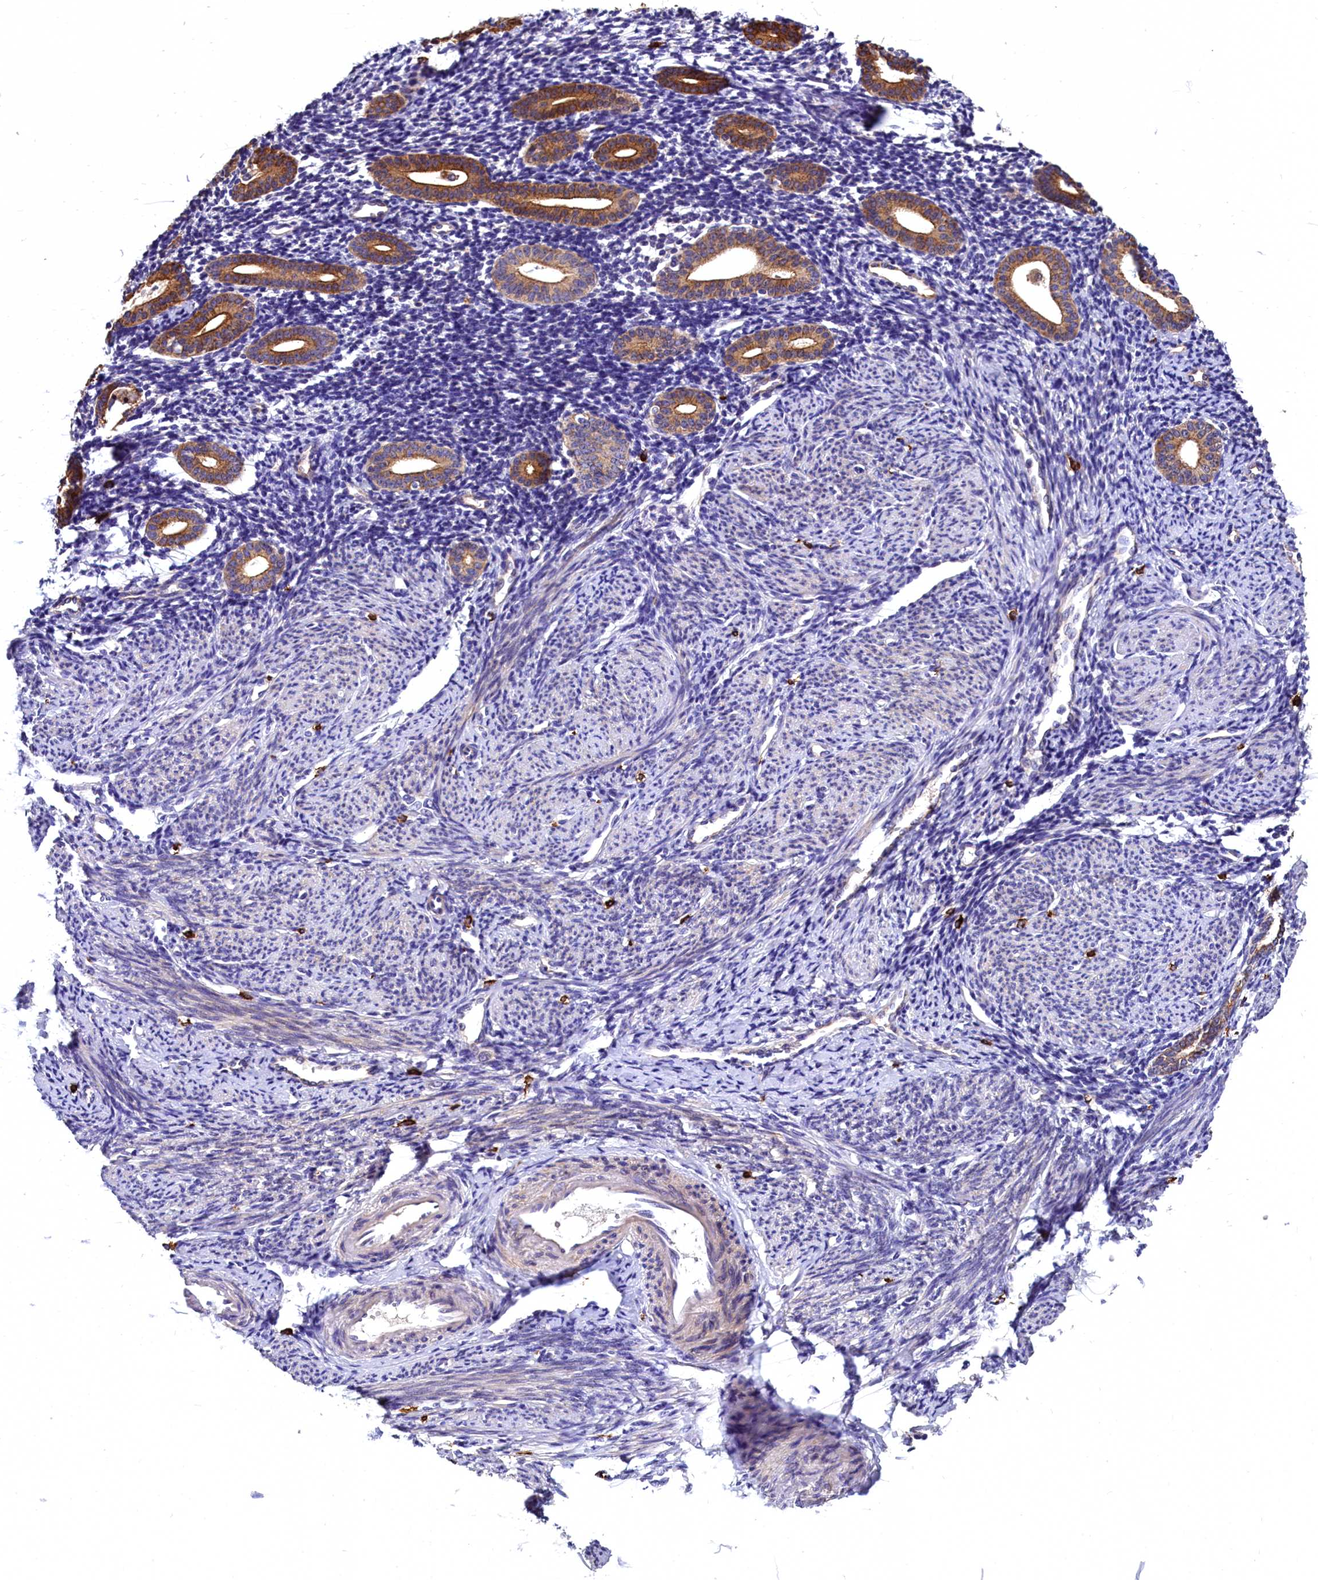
{"staining": {"intensity": "negative", "quantity": "none", "location": "none"}, "tissue": "endometrium", "cell_type": "Cells in endometrial stroma", "image_type": "normal", "snomed": [{"axis": "morphology", "description": "Normal tissue, NOS"}, {"axis": "topography", "description": "Endometrium"}], "caption": "There is no significant positivity in cells in endometrial stroma of endometrium. (Brightfield microscopy of DAB immunohistochemistry at high magnification).", "gene": "EPS8L2", "patient": {"sex": "female", "age": 56}}